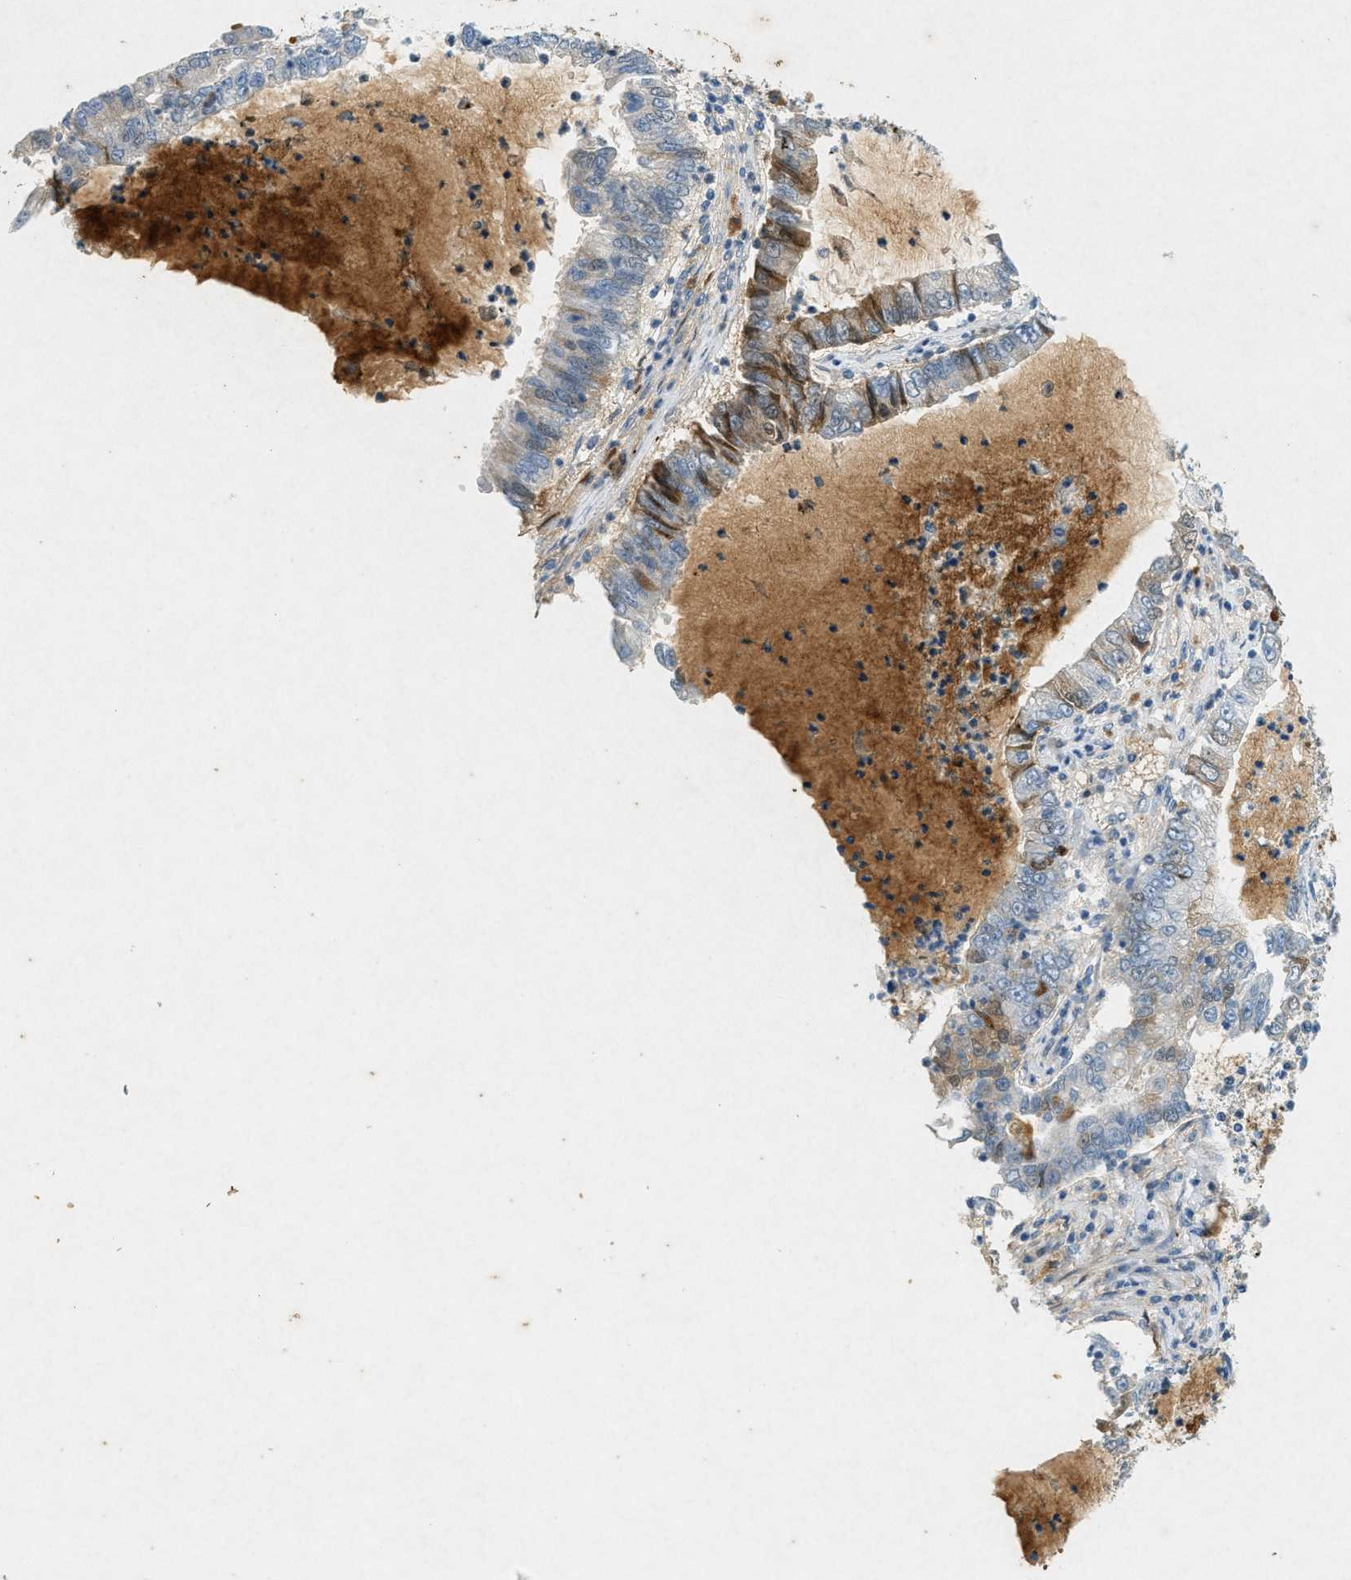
{"staining": {"intensity": "moderate", "quantity": "<25%", "location": "cytoplasmic/membranous"}, "tissue": "lung cancer", "cell_type": "Tumor cells", "image_type": "cancer", "snomed": [{"axis": "morphology", "description": "Adenocarcinoma, NOS"}, {"axis": "topography", "description": "Lung"}], "caption": "The micrograph demonstrates staining of lung cancer, revealing moderate cytoplasmic/membranous protein staining (brown color) within tumor cells.", "gene": "F2", "patient": {"sex": "female", "age": 51}}